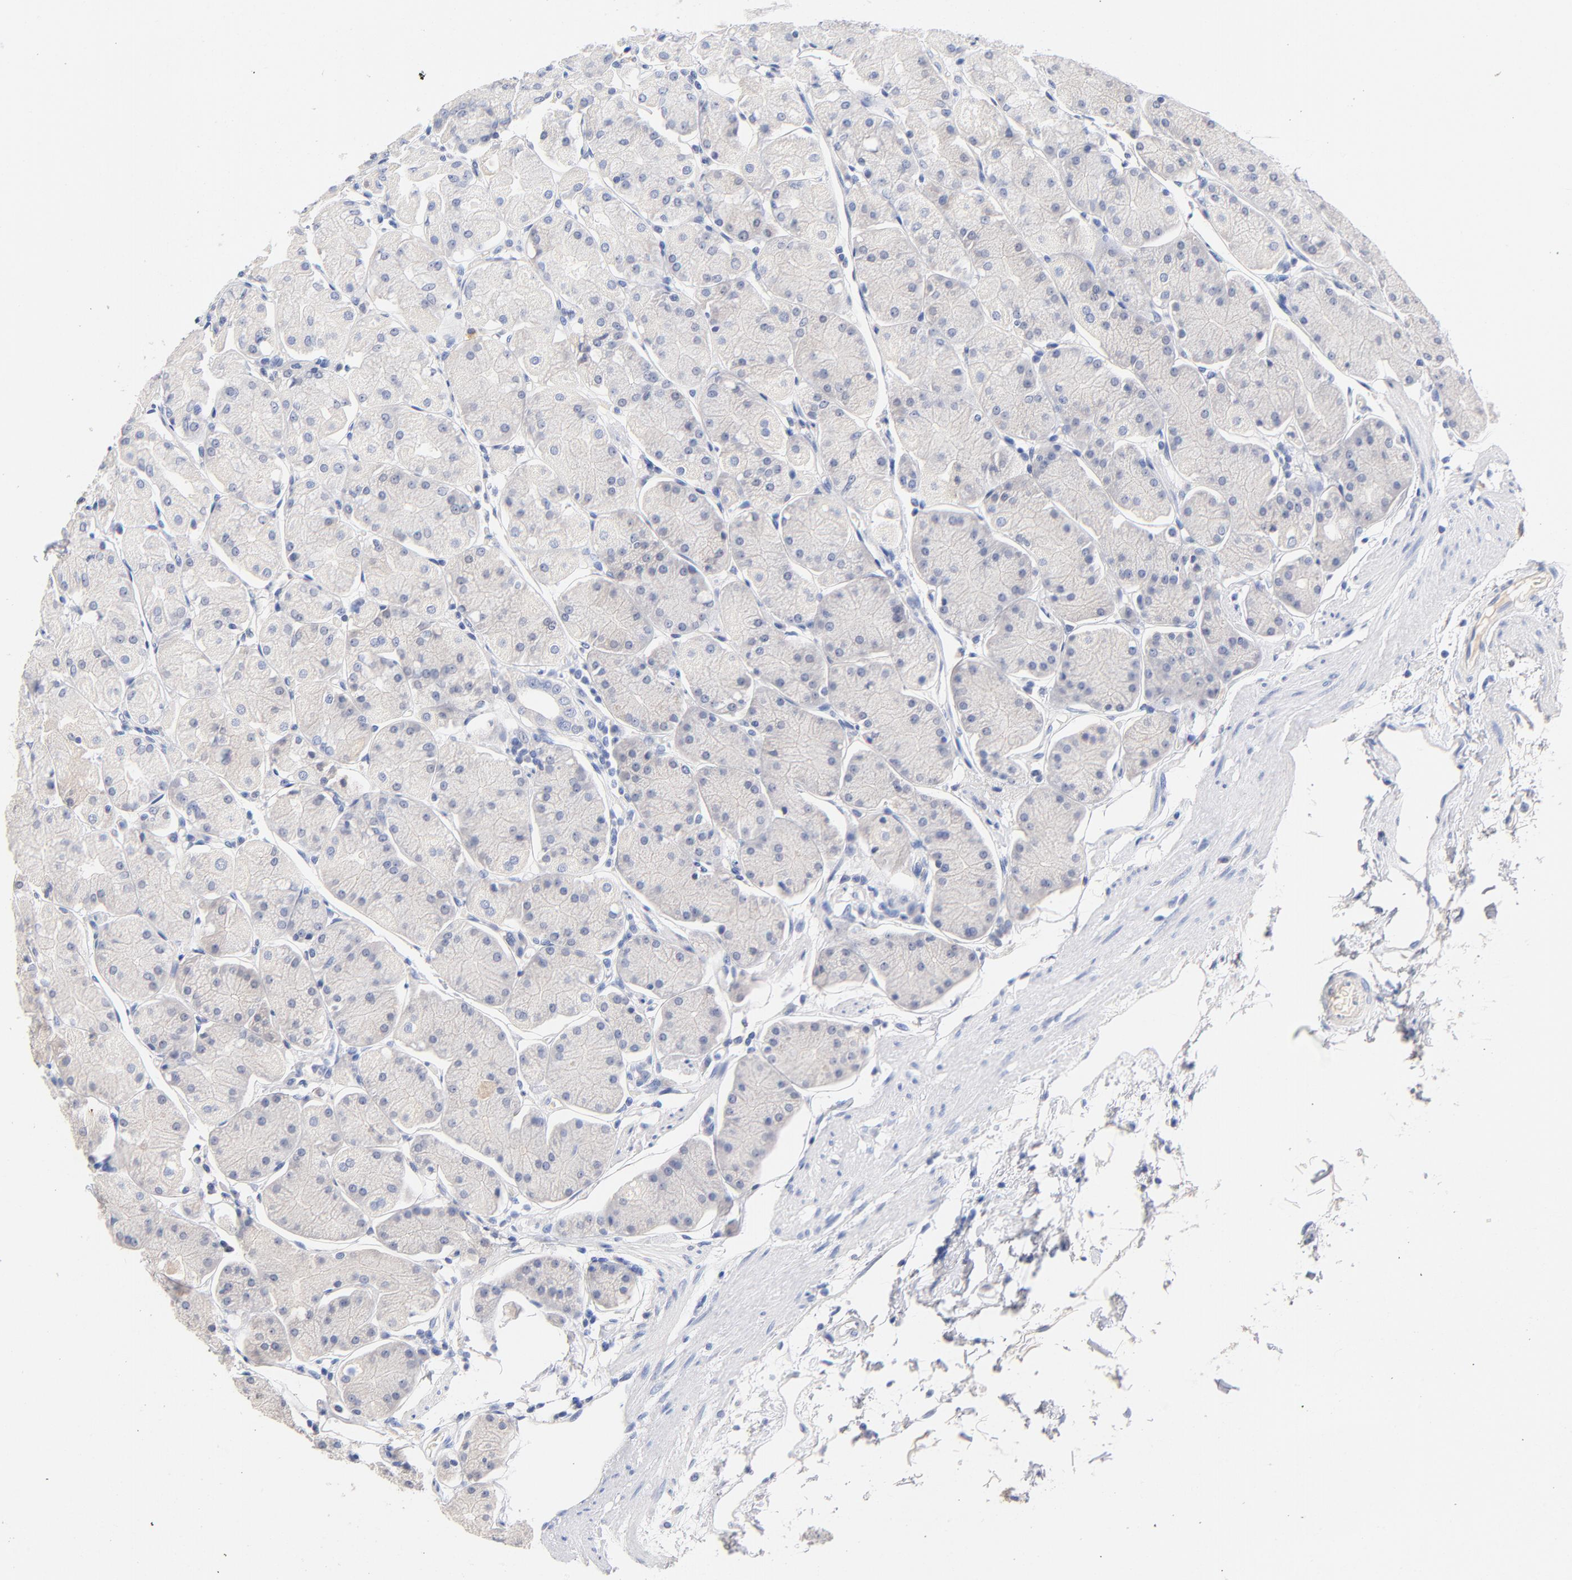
{"staining": {"intensity": "negative", "quantity": "none", "location": "none"}, "tissue": "stomach", "cell_type": "Glandular cells", "image_type": "normal", "snomed": [{"axis": "morphology", "description": "Normal tissue, NOS"}, {"axis": "topography", "description": "Stomach, upper"}, {"axis": "topography", "description": "Stomach"}], "caption": "A micrograph of stomach stained for a protein reveals no brown staining in glandular cells. (Stains: DAB immunohistochemistry (IHC) with hematoxylin counter stain, Microscopy: brightfield microscopy at high magnification).", "gene": "CPS1", "patient": {"sex": "male", "age": 76}}